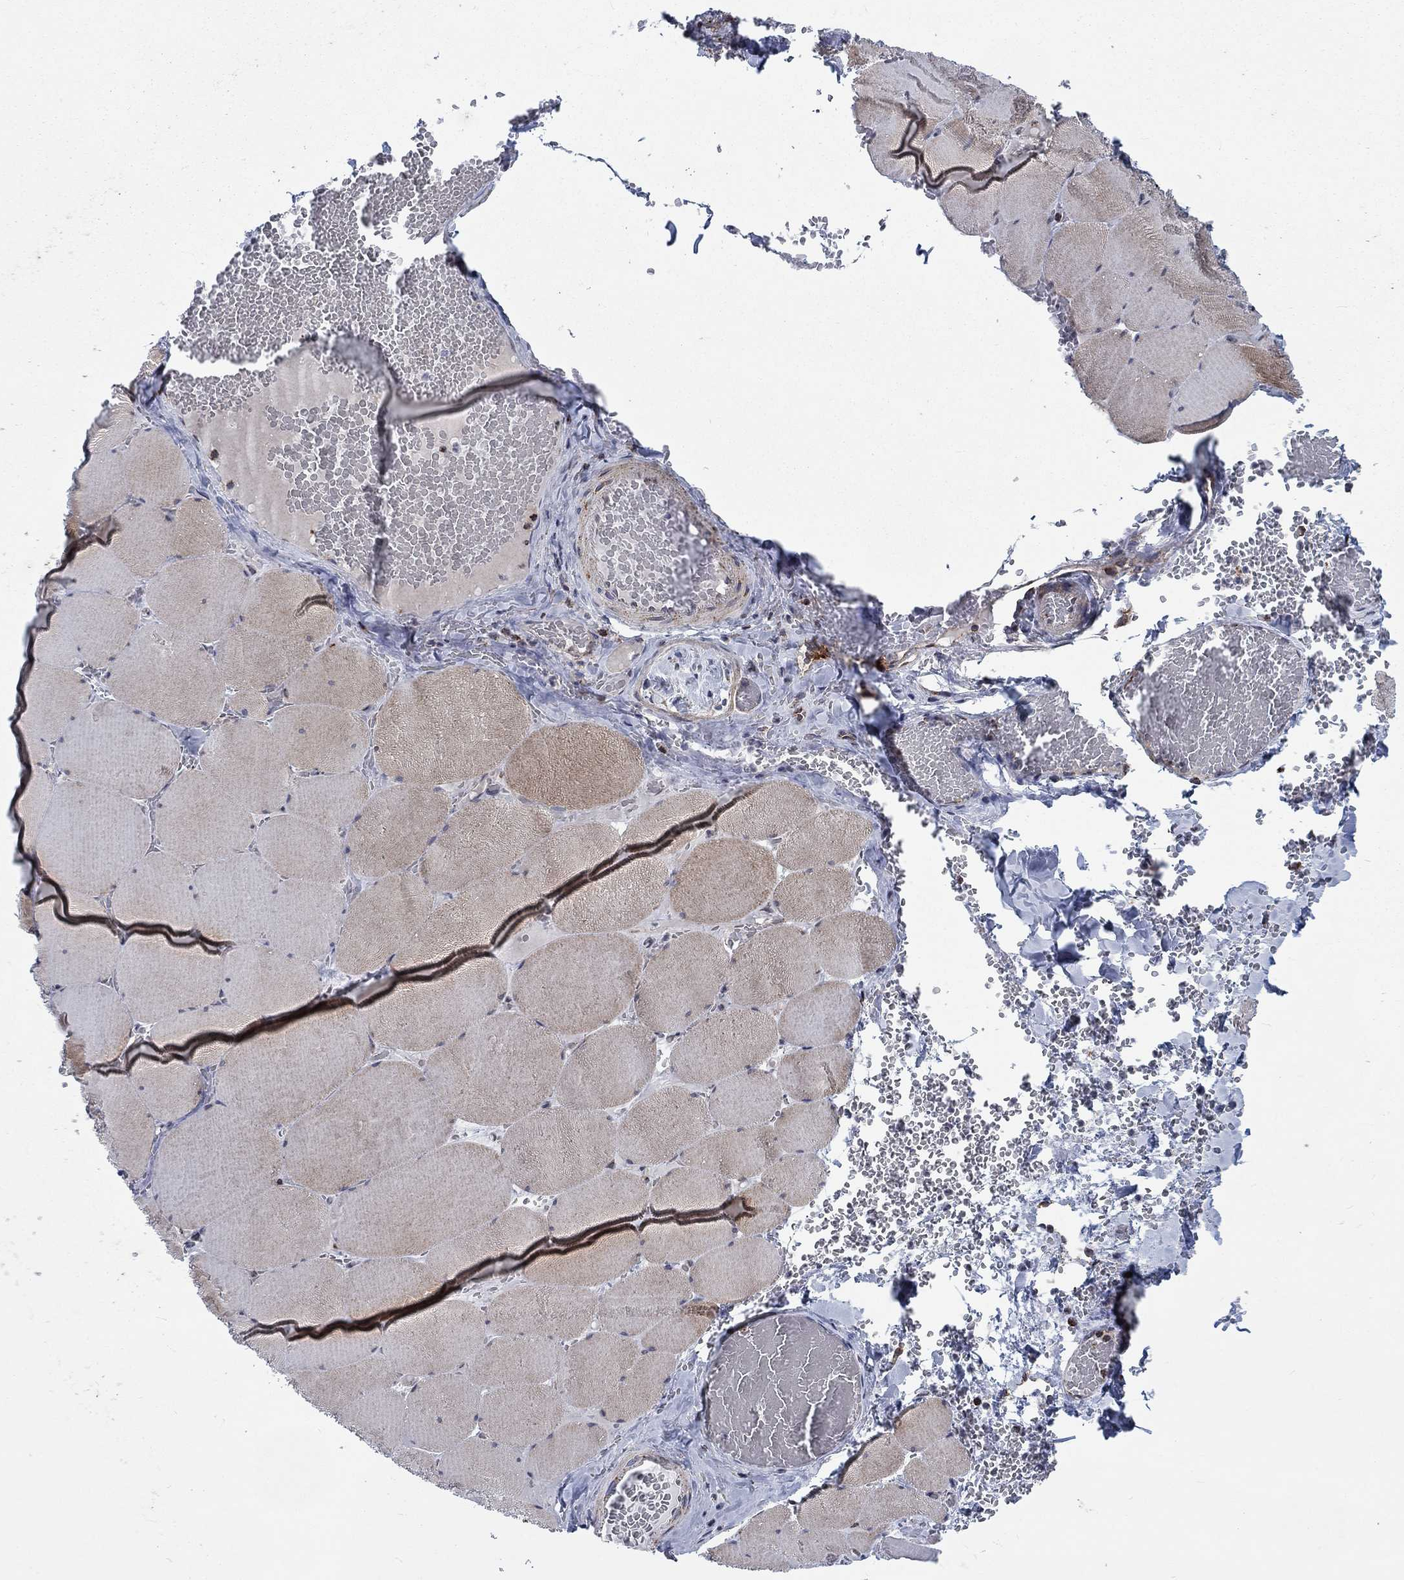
{"staining": {"intensity": "weak", "quantity": "25%-75%", "location": "cytoplasmic/membranous"}, "tissue": "skeletal muscle", "cell_type": "Myocytes", "image_type": "normal", "snomed": [{"axis": "morphology", "description": "Normal tissue, NOS"}, {"axis": "morphology", "description": "Malignant melanoma, Metastatic site"}, {"axis": "topography", "description": "Skeletal muscle"}], "caption": "A brown stain highlights weak cytoplasmic/membranous expression of a protein in myocytes of benign skeletal muscle. (DAB (3,3'-diaminobenzidine) IHC, brown staining for protein, blue staining for nuclei).", "gene": "MOAP1", "patient": {"sex": "male", "age": 50}}